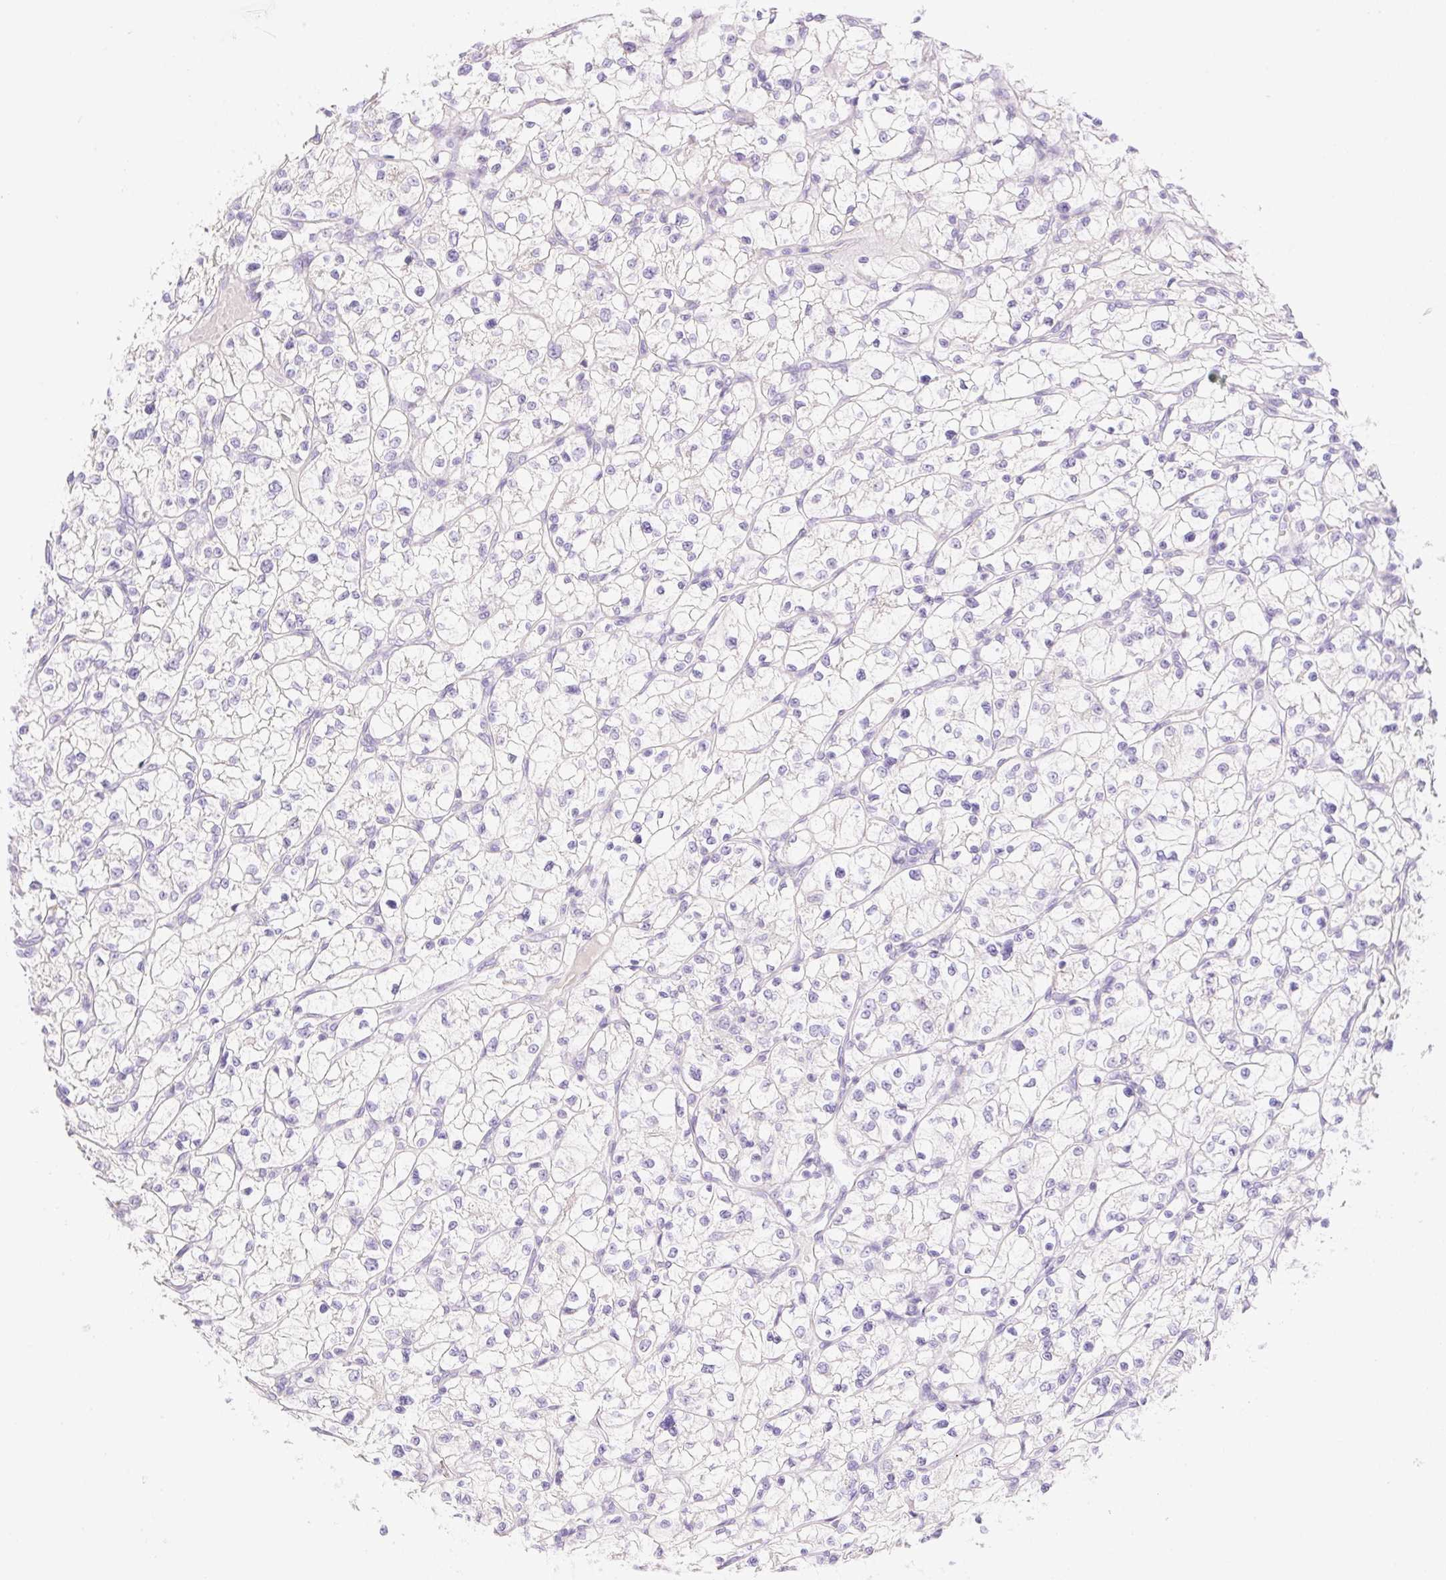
{"staining": {"intensity": "moderate", "quantity": ">75%", "location": "cytoplasmic/membranous"}, "tissue": "renal cancer", "cell_type": "Tumor cells", "image_type": "cancer", "snomed": [{"axis": "morphology", "description": "Adenocarcinoma, NOS"}, {"axis": "topography", "description": "Kidney"}], "caption": "Adenocarcinoma (renal) was stained to show a protein in brown. There is medium levels of moderate cytoplasmic/membranous expression in about >75% of tumor cells. The staining was performed using DAB, with brown indicating positive protein expression. Nuclei are stained blue with hematoxylin.", "gene": "DENND5A", "patient": {"sex": "female", "age": 64}}